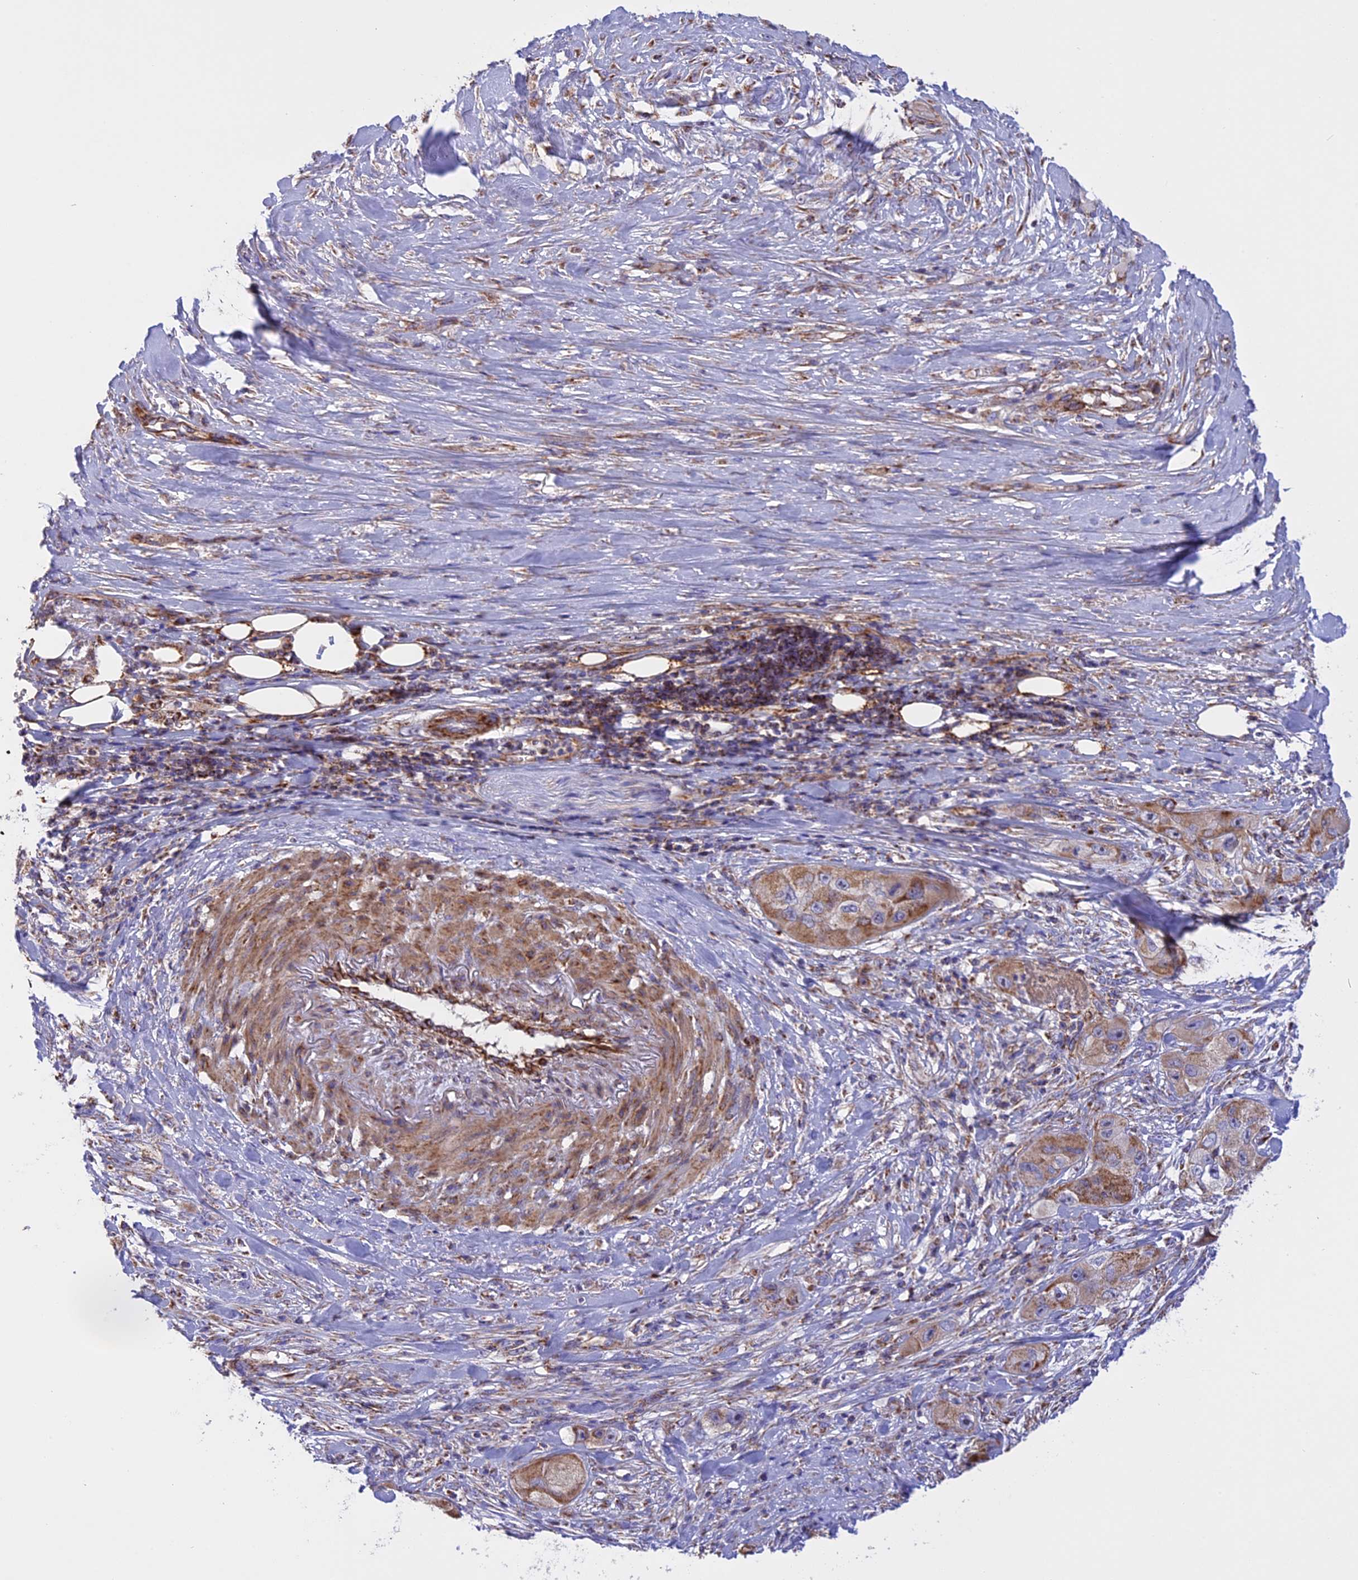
{"staining": {"intensity": "moderate", "quantity": ">75%", "location": "cytoplasmic/membranous"}, "tissue": "skin cancer", "cell_type": "Tumor cells", "image_type": "cancer", "snomed": [{"axis": "morphology", "description": "Squamous cell carcinoma, NOS"}, {"axis": "topography", "description": "Skin"}, {"axis": "topography", "description": "Subcutis"}], "caption": "Tumor cells demonstrate medium levels of moderate cytoplasmic/membranous expression in approximately >75% of cells in human squamous cell carcinoma (skin). (DAB (3,3'-diaminobenzidine) IHC, brown staining for protein, blue staining for nuclei).", "gene": "UQCRB", "patient": {"sex": "male", "age": 73}}